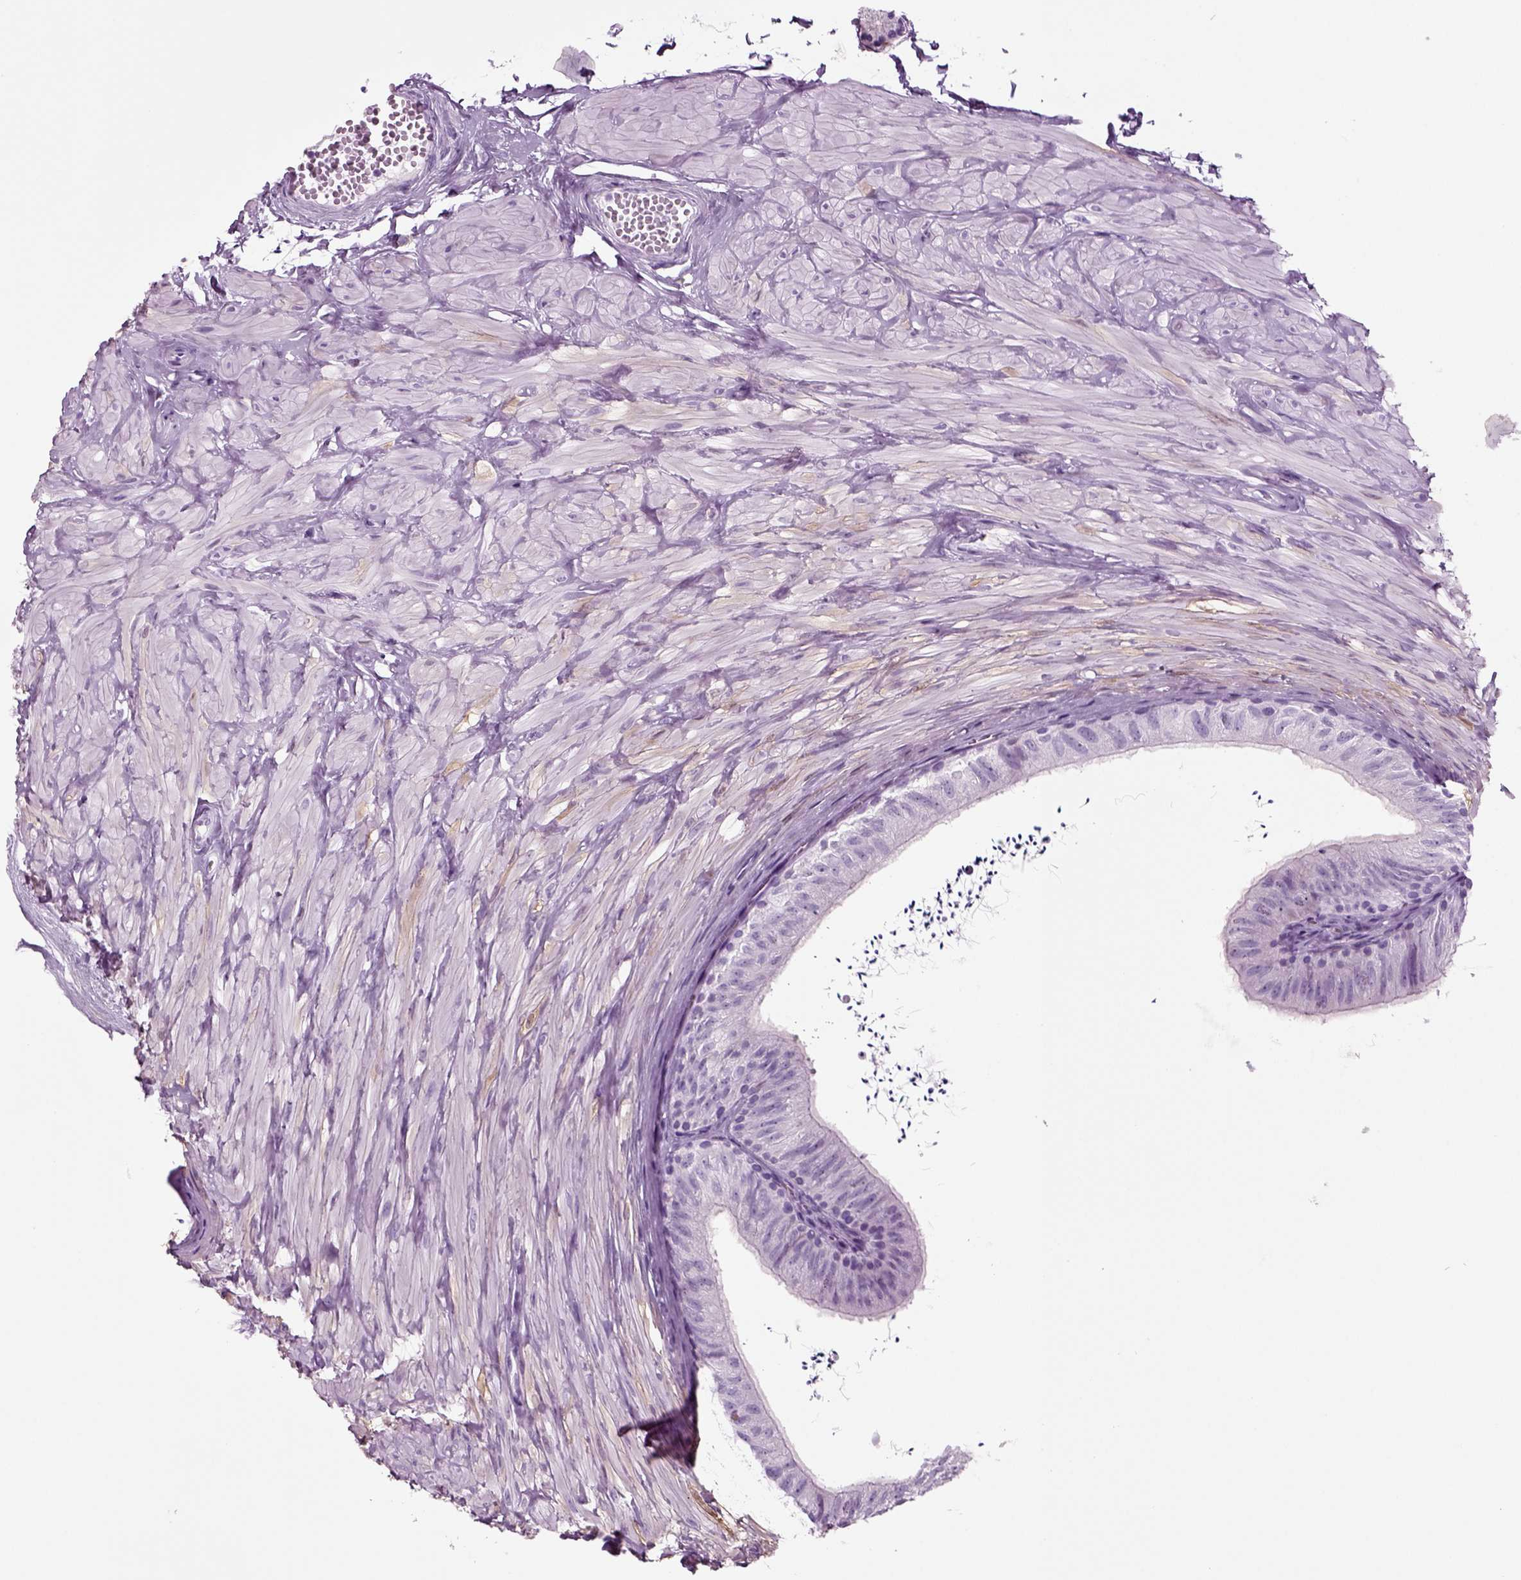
{"staining": {"intensity": "negative", "quantity": "none", "location": "none"}, "tissue": "epididymis", "cell_type": "Glandular cells", "image_type": "normal", "snomed": [{"axis": "morphology", "description": "Normal tissue, NOS"}, {"axis": "topography", "description": "Epididymis"}], "caption": "High power microscopy histopathology image of an IHC photomicrograph of benign epididymis, revealing no significant staining in glandular cells.", "gene": "CRABP1", "patient": {"sex": "male", "age": 32}}